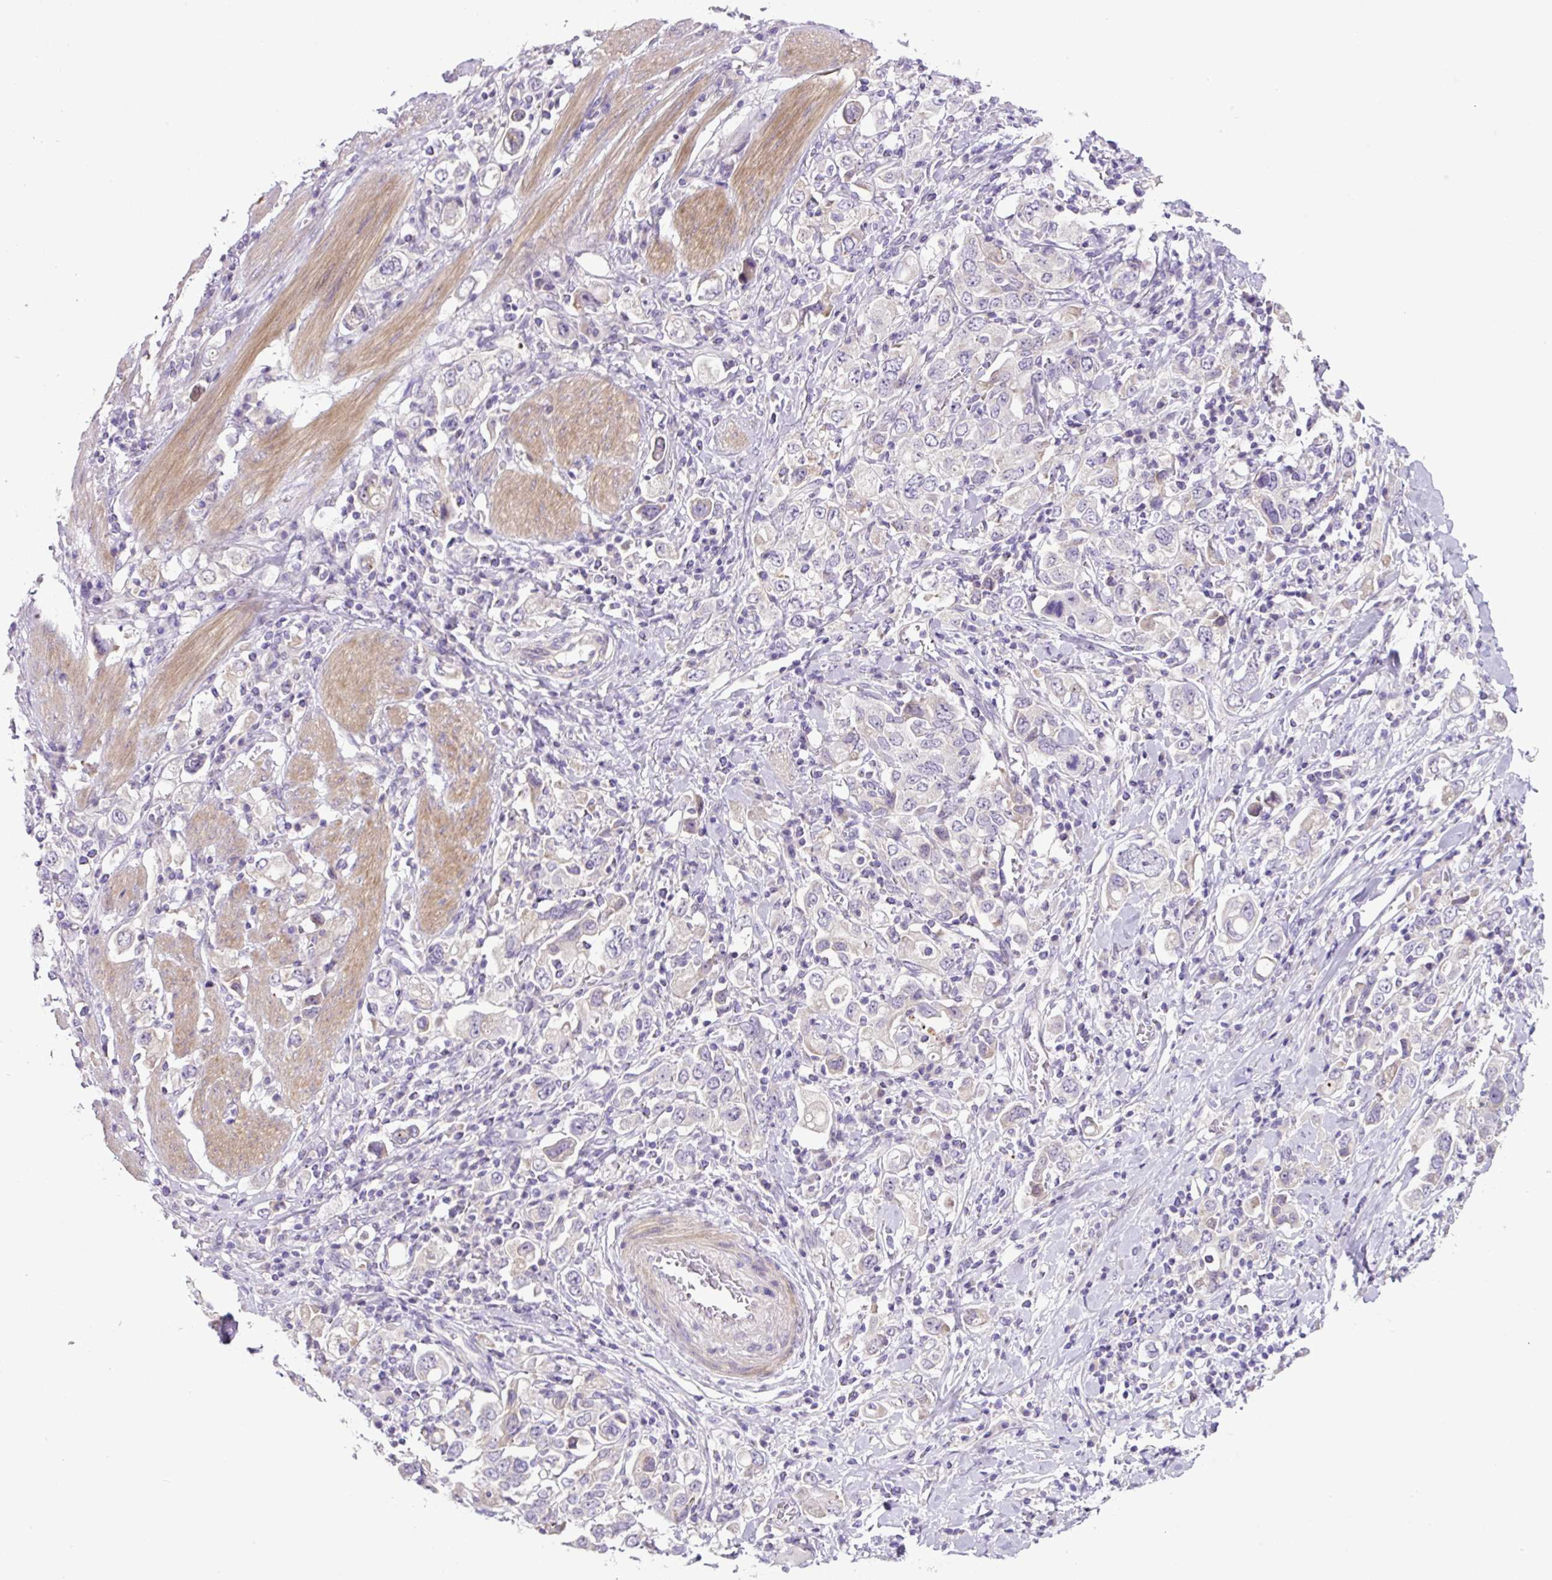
{"staining": {"intensity": "negative", "quantity": "none", "location": "none"}, "tissue": "stomach cancer", "cell_type": "Tumor cells", "image_type": "cancer", "snomed": [{"axis": "morphology", "description": "Adenocarcinoma, NOS"}, {"axis": "topography", "description": "Stomach, upper"}], "caption": "This is an IHC photomicrograph of stomach cancer. There is no staining in tumor cells.", "gene": "OGDHL", "patient": {"sex": "male", "age": 62}}